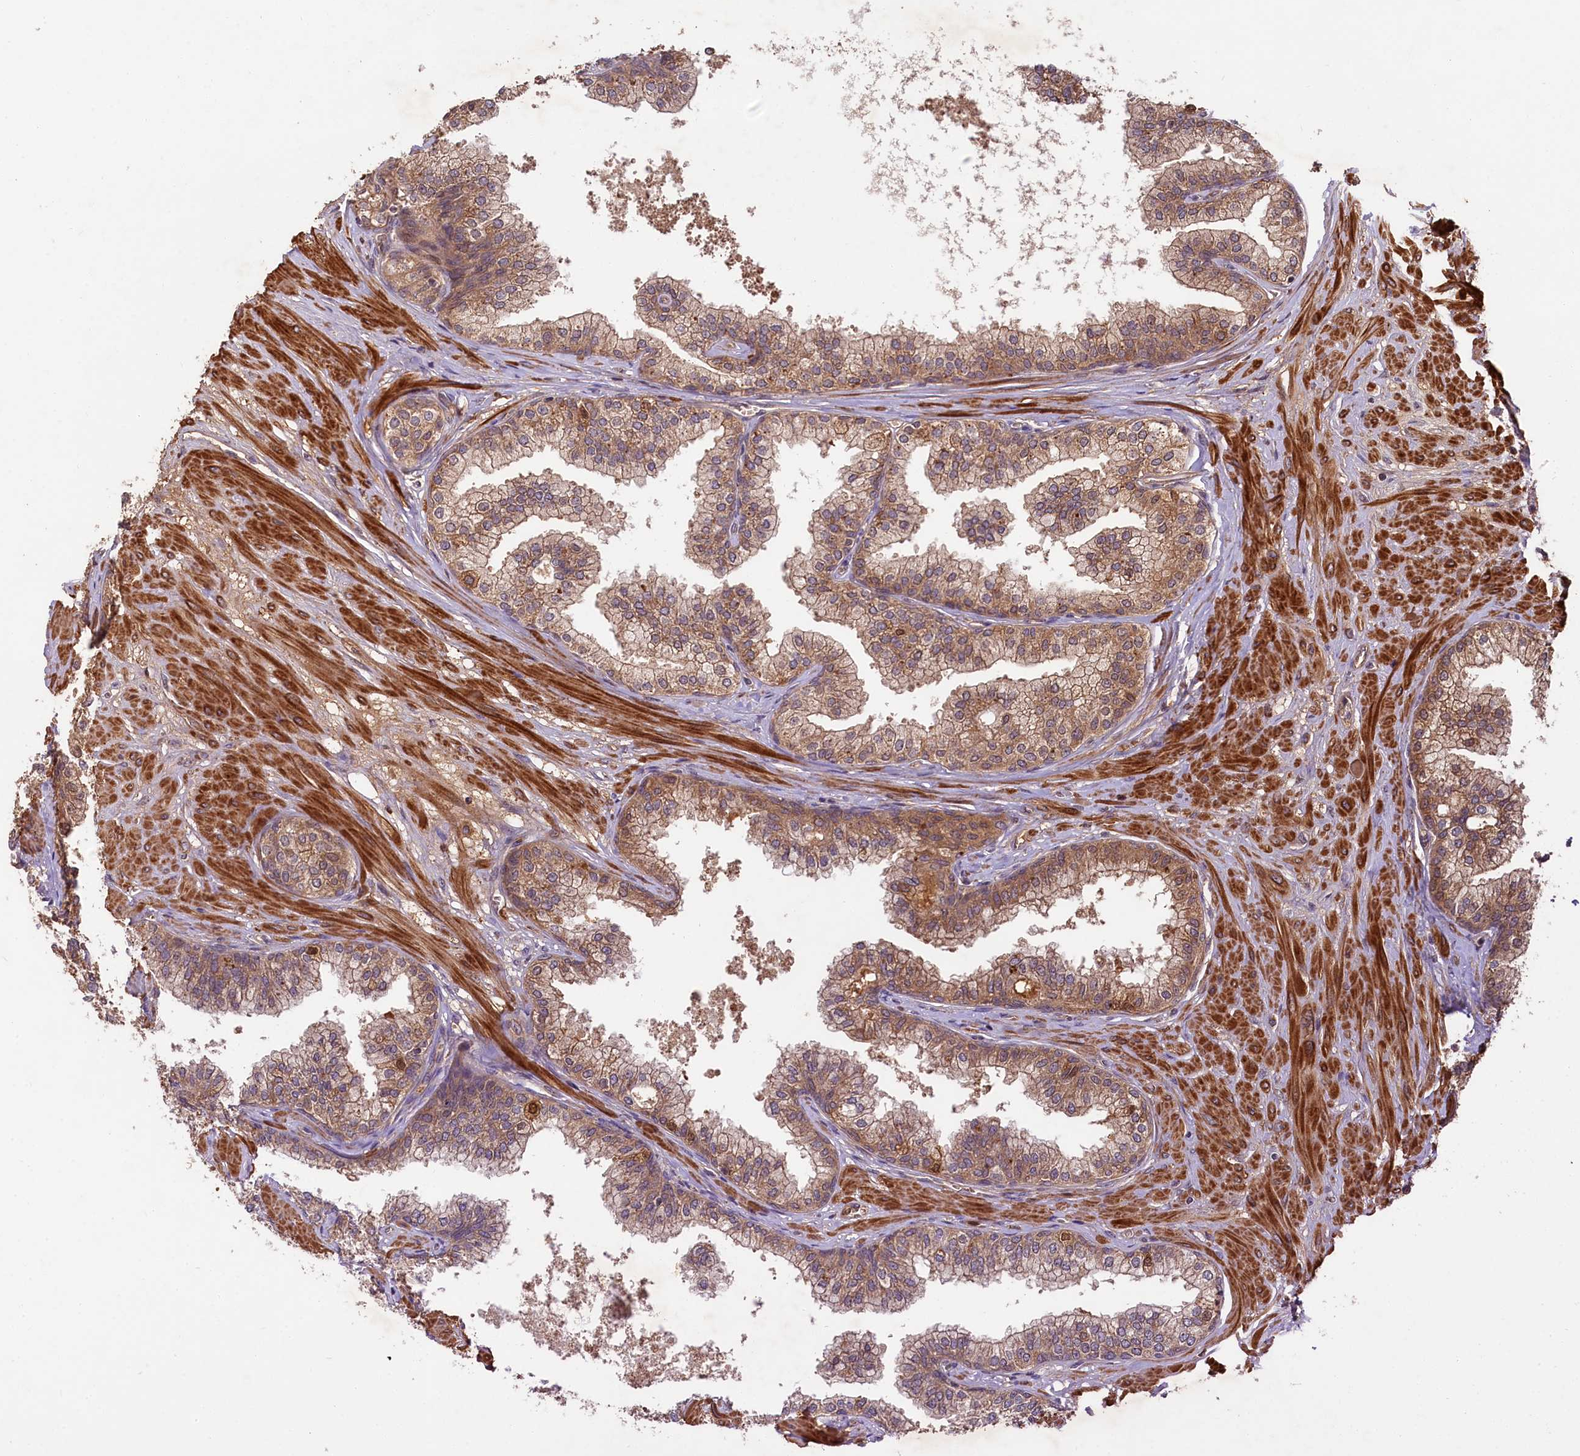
{"staining": {"intensity": "moderate", "quantity": ">75%", "location": "cytoplasmic/membranous"}, "tissue": "prostate", "cell_type": "Glandular cells", "image_type": "normal", "snomed": [{"axis": "morphology", "description": "Normal tissue, NOS"}, {"axis": "topography", "description": "Prostate"}], "caption": "Immunohistochemistry histopathology image of benign prostate: human prostate stained using IHC displays medium levels of moderate protein expression localized specifically in the cytoplasmic/membranous of glandular cells, appearing as a cytoplasmic/membranous brown color.", "gene": "MCF2L2", "patient": {"sex": "male", "age": 60}}